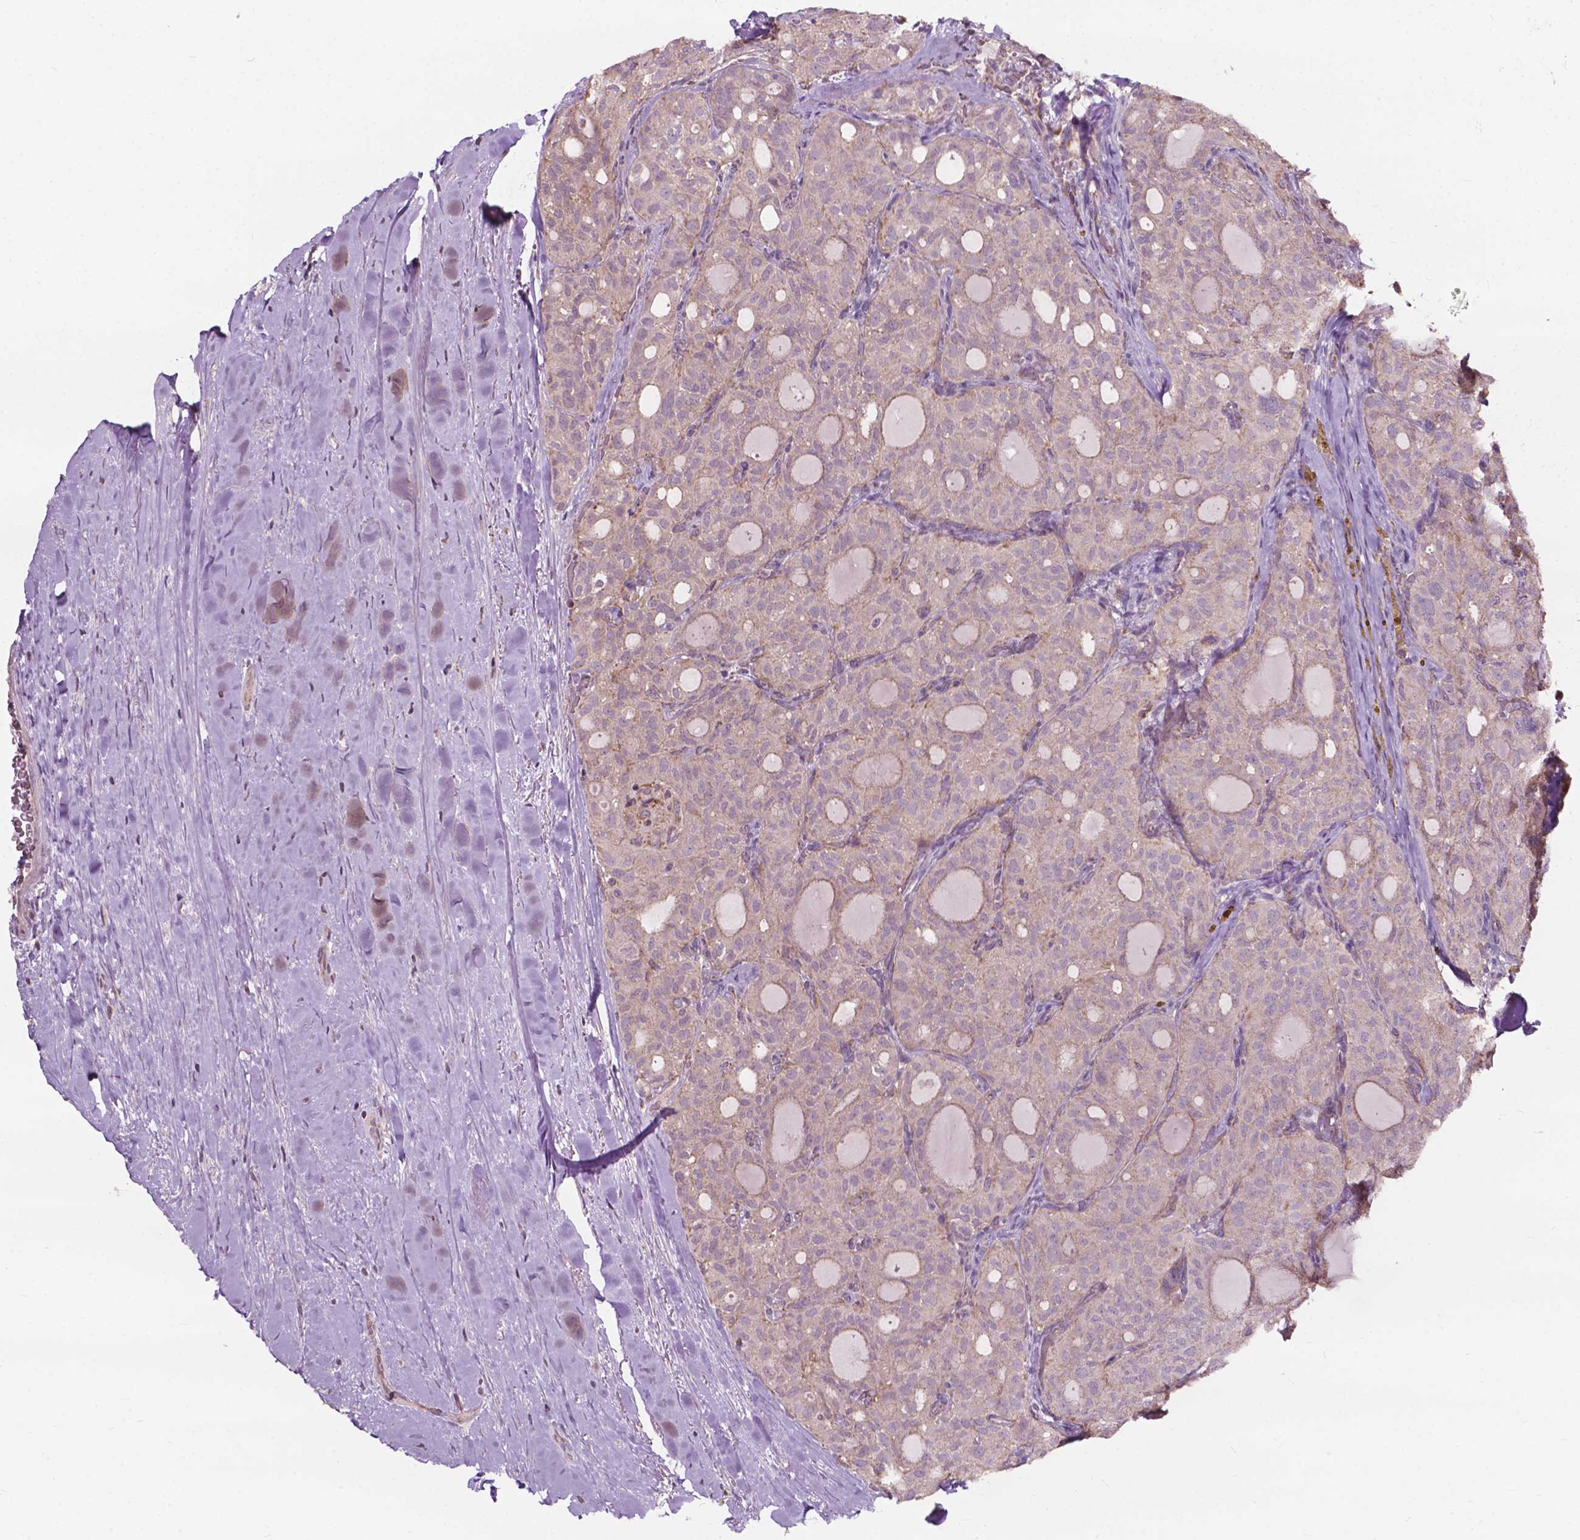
{"staining": {"intensity": "weak", "quantity": "<25%", "location": "cytoplasmic/membranous"}, "tissue": "thyroid cancer", "cell_type": "Tumor cells", "image_type": "cancer", "snomed": [{"axis": "morphology", "description": "Follicular adenoma carcinoma, NOS"}, {"axis": "topography", "description": "Thyroid gland"}], "caption": "Tumor cells show no significant protein expression in thyroid follicular adenoma carcinoma.", "gene": "NDUFA10", "patient": {"sex": "male", "age": 75}}